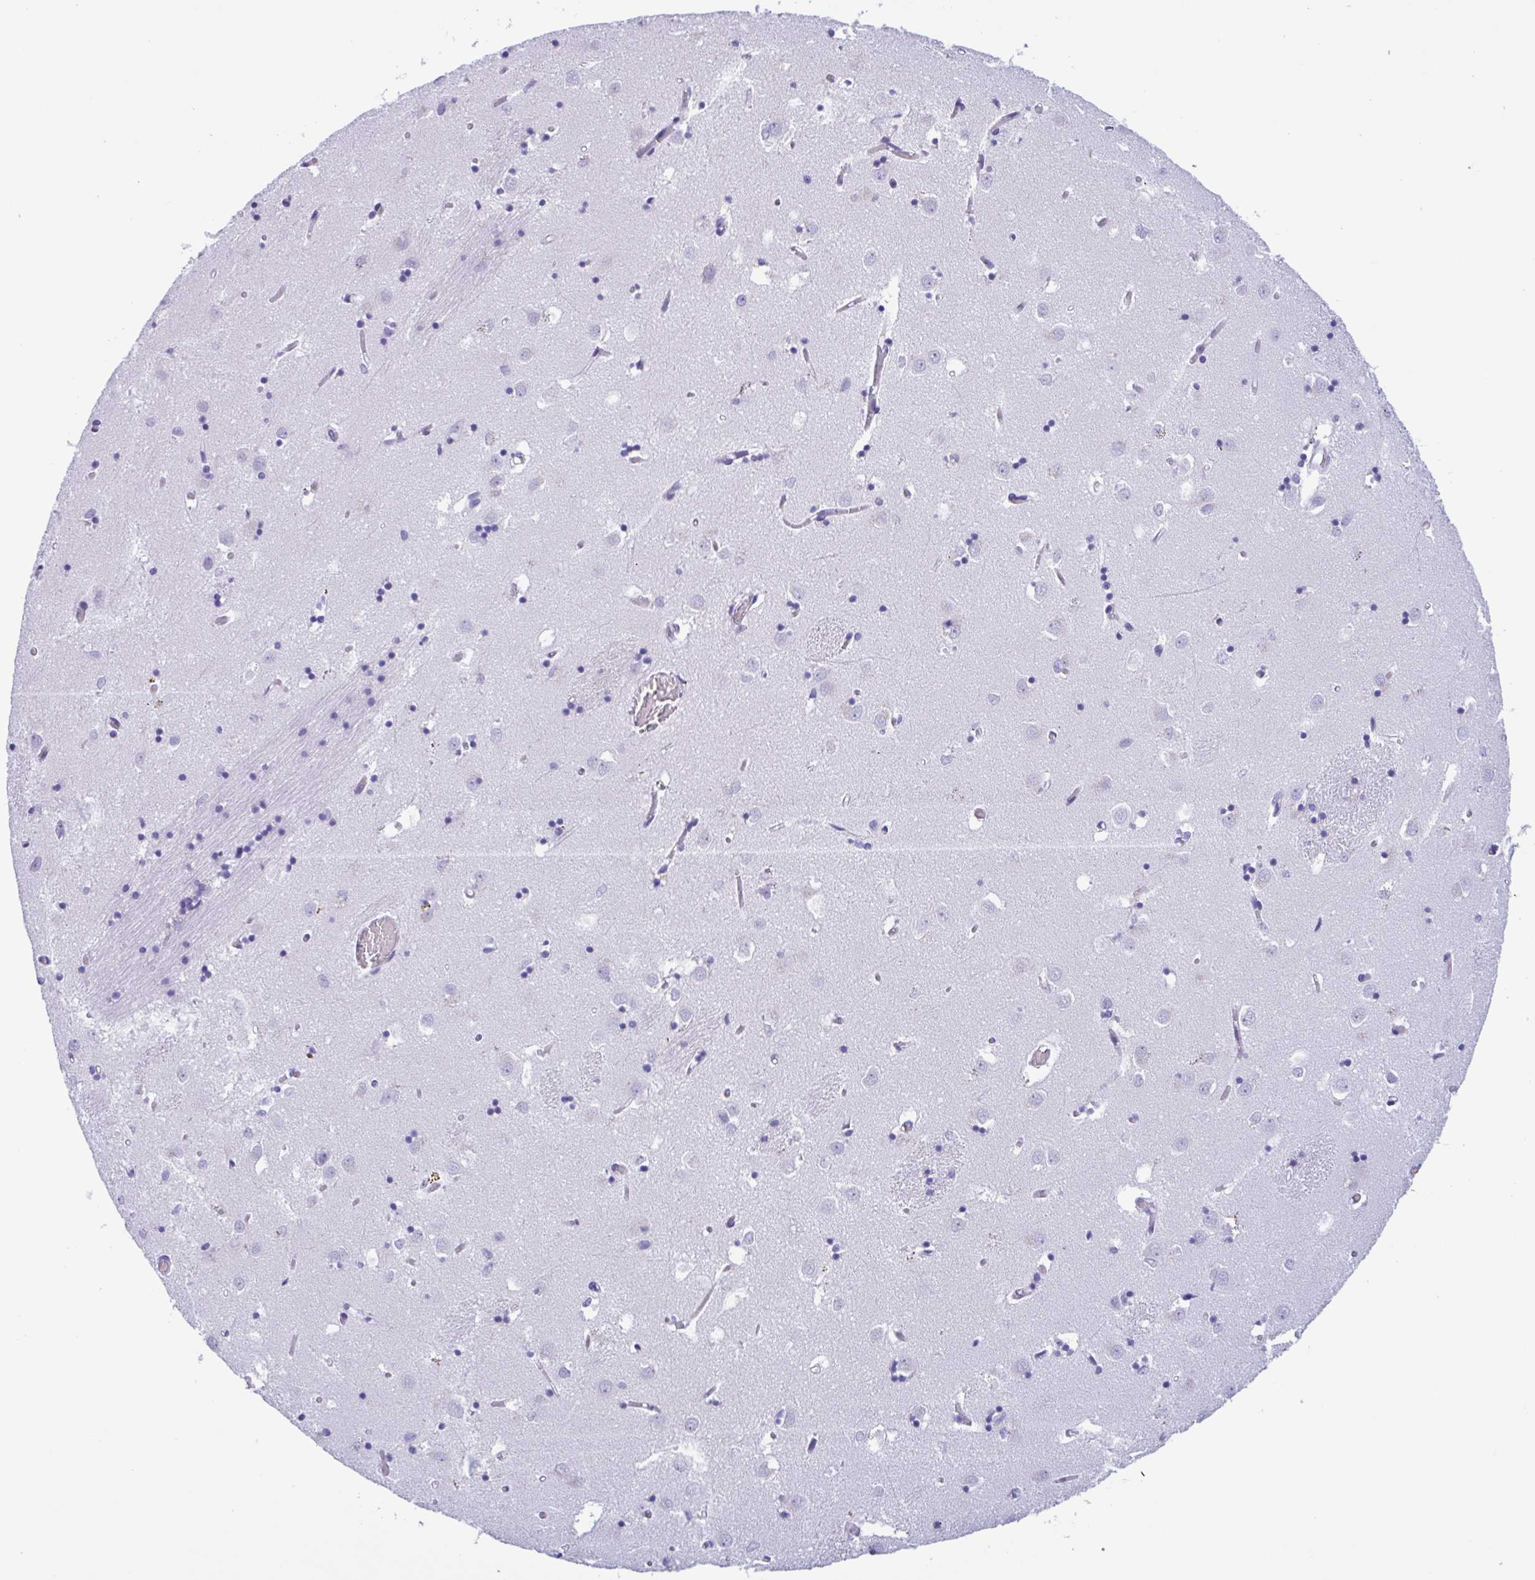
{"staining": {"intensity": "negative", "quantity": "none", "location": "none"}, "tissue": "caudate", "cell_type": "Glial cells", "image_type": "normal", "snomed": [{"axis": "morphology", "description": "Normal tissue, NOS"}, {"axis": "topography", "description": "Lateral ventricle wall"}], "caption": "Glial cells are negative for protein expression in normal human caudate.", "gene": "ZNF850", "patient": {"sex": "male", "age": 70}}